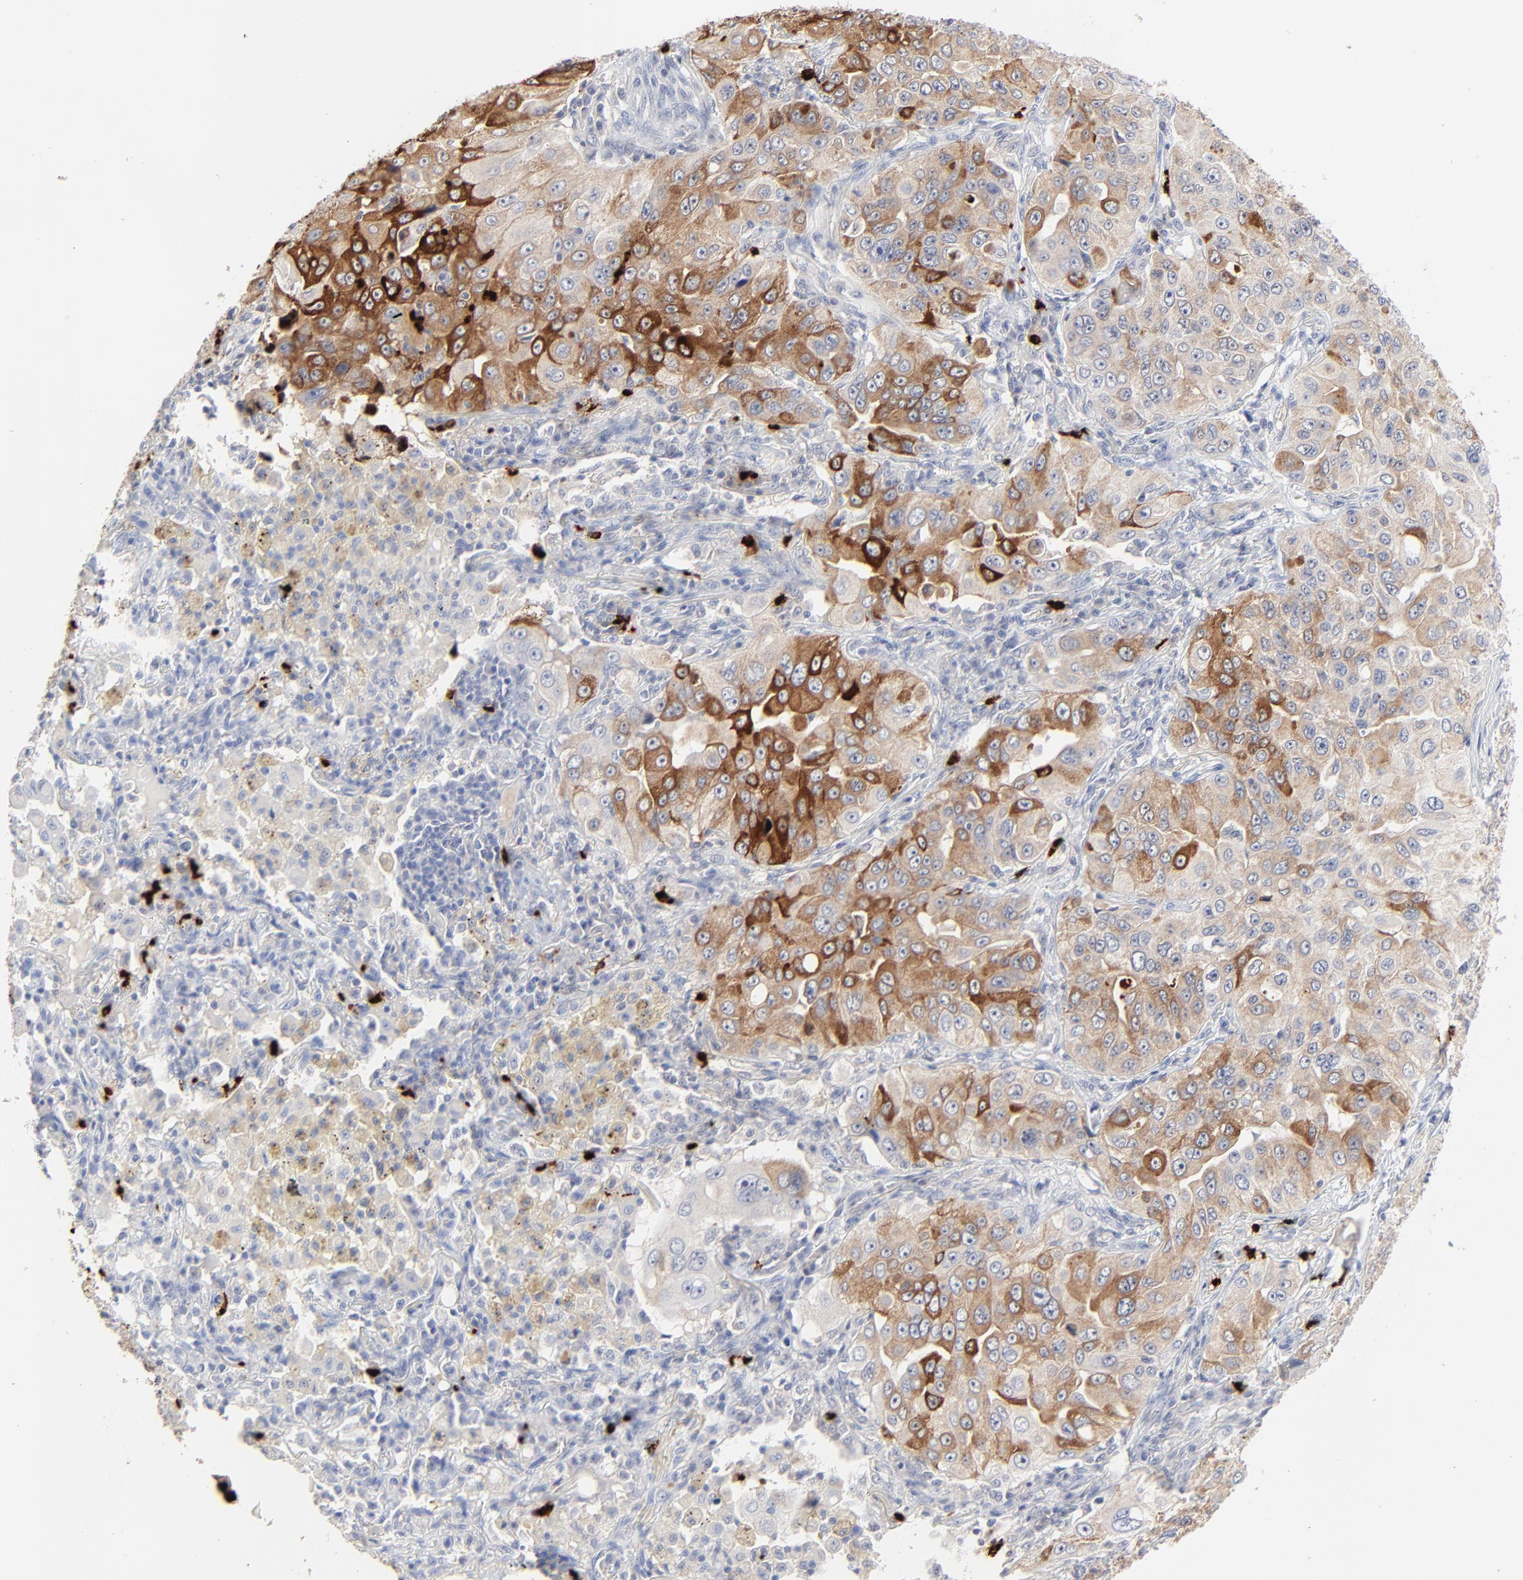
{"staining": {"intensity": "moderate", "quantity": "25%-75%", "location": "cytoplasmic/membranous"}, "tissue": "lung cancer", "cell_type": "Tumor cells", "image_type": "cancer", "snomed": [{"axis": "morphology", "description": "Adenocarcinoma, NOS"}, {"axis": "topography", "description": "Lung"}], "caption": "Lung cancer (adenocarcinoma) tissue reveals moderate cytoplasmic/membranous expression in about 25%-75% of tumor cells", "gene": "LCN2", "patient": {"sex": "male", "age": 84}}